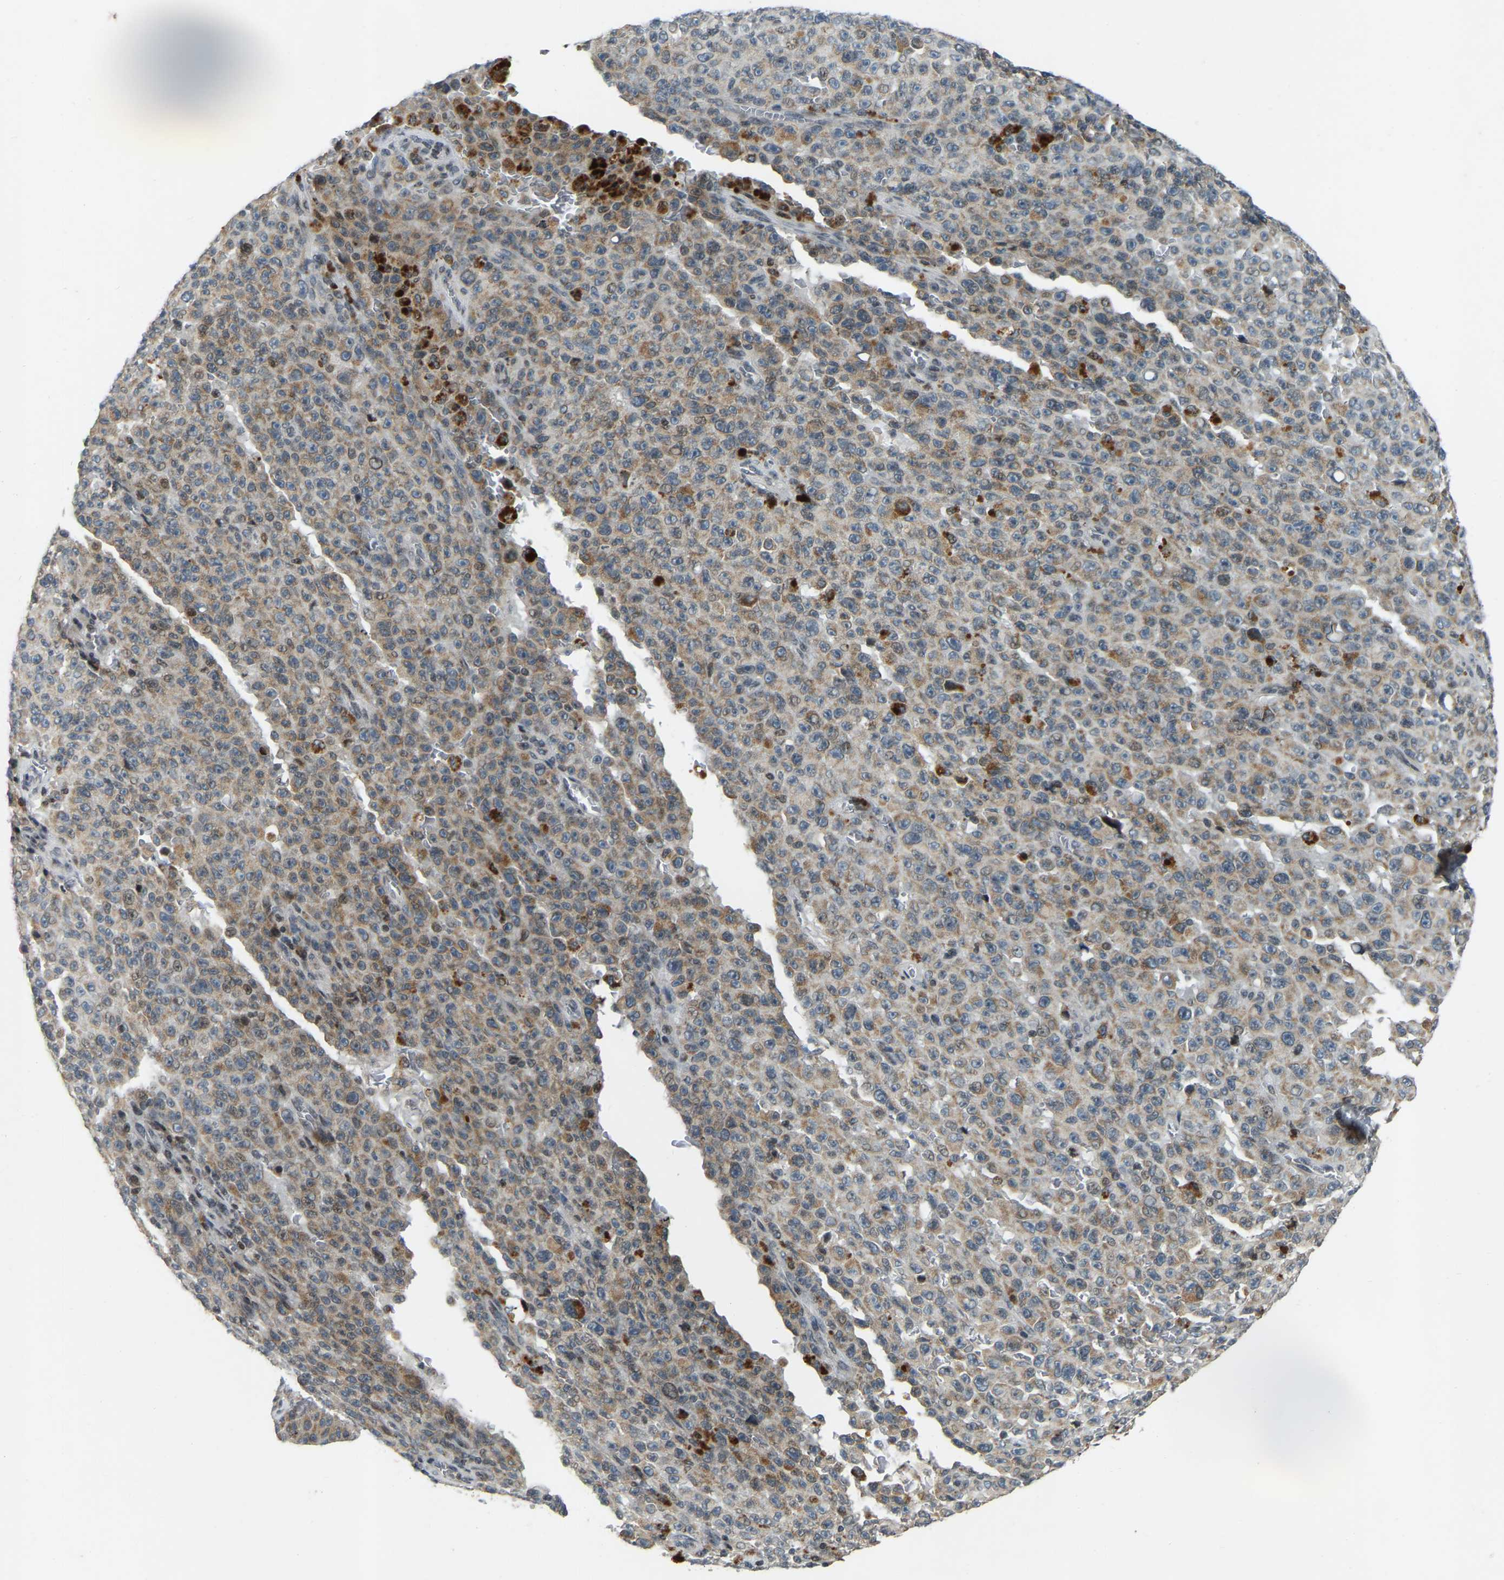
{"staining": {"intensity": "moderate", "quantity": "25%-75%", "location": "cytoplasmic/membranous"}, "tissue": "melanoma", "cell_type": "Tumor cells", "image_type": "cancer", "snomed": [{"axis": "morphology", "description": "Malignant melanoma, NOS"}, {"axis": "topography", "description": "Skin"}], "caption": "Immunohistochemistry (IHC) photomicrograph of neoplastic tissue: melanoma stained using IHC displays medium levels of moderate protein expression localized specifically in the cytoplasmic/membranous of tumor cells, appearing as a cytoplasmic/membranous brown color.", "gene": "PARL", "patient": {"sex": "female", "age": 82}}